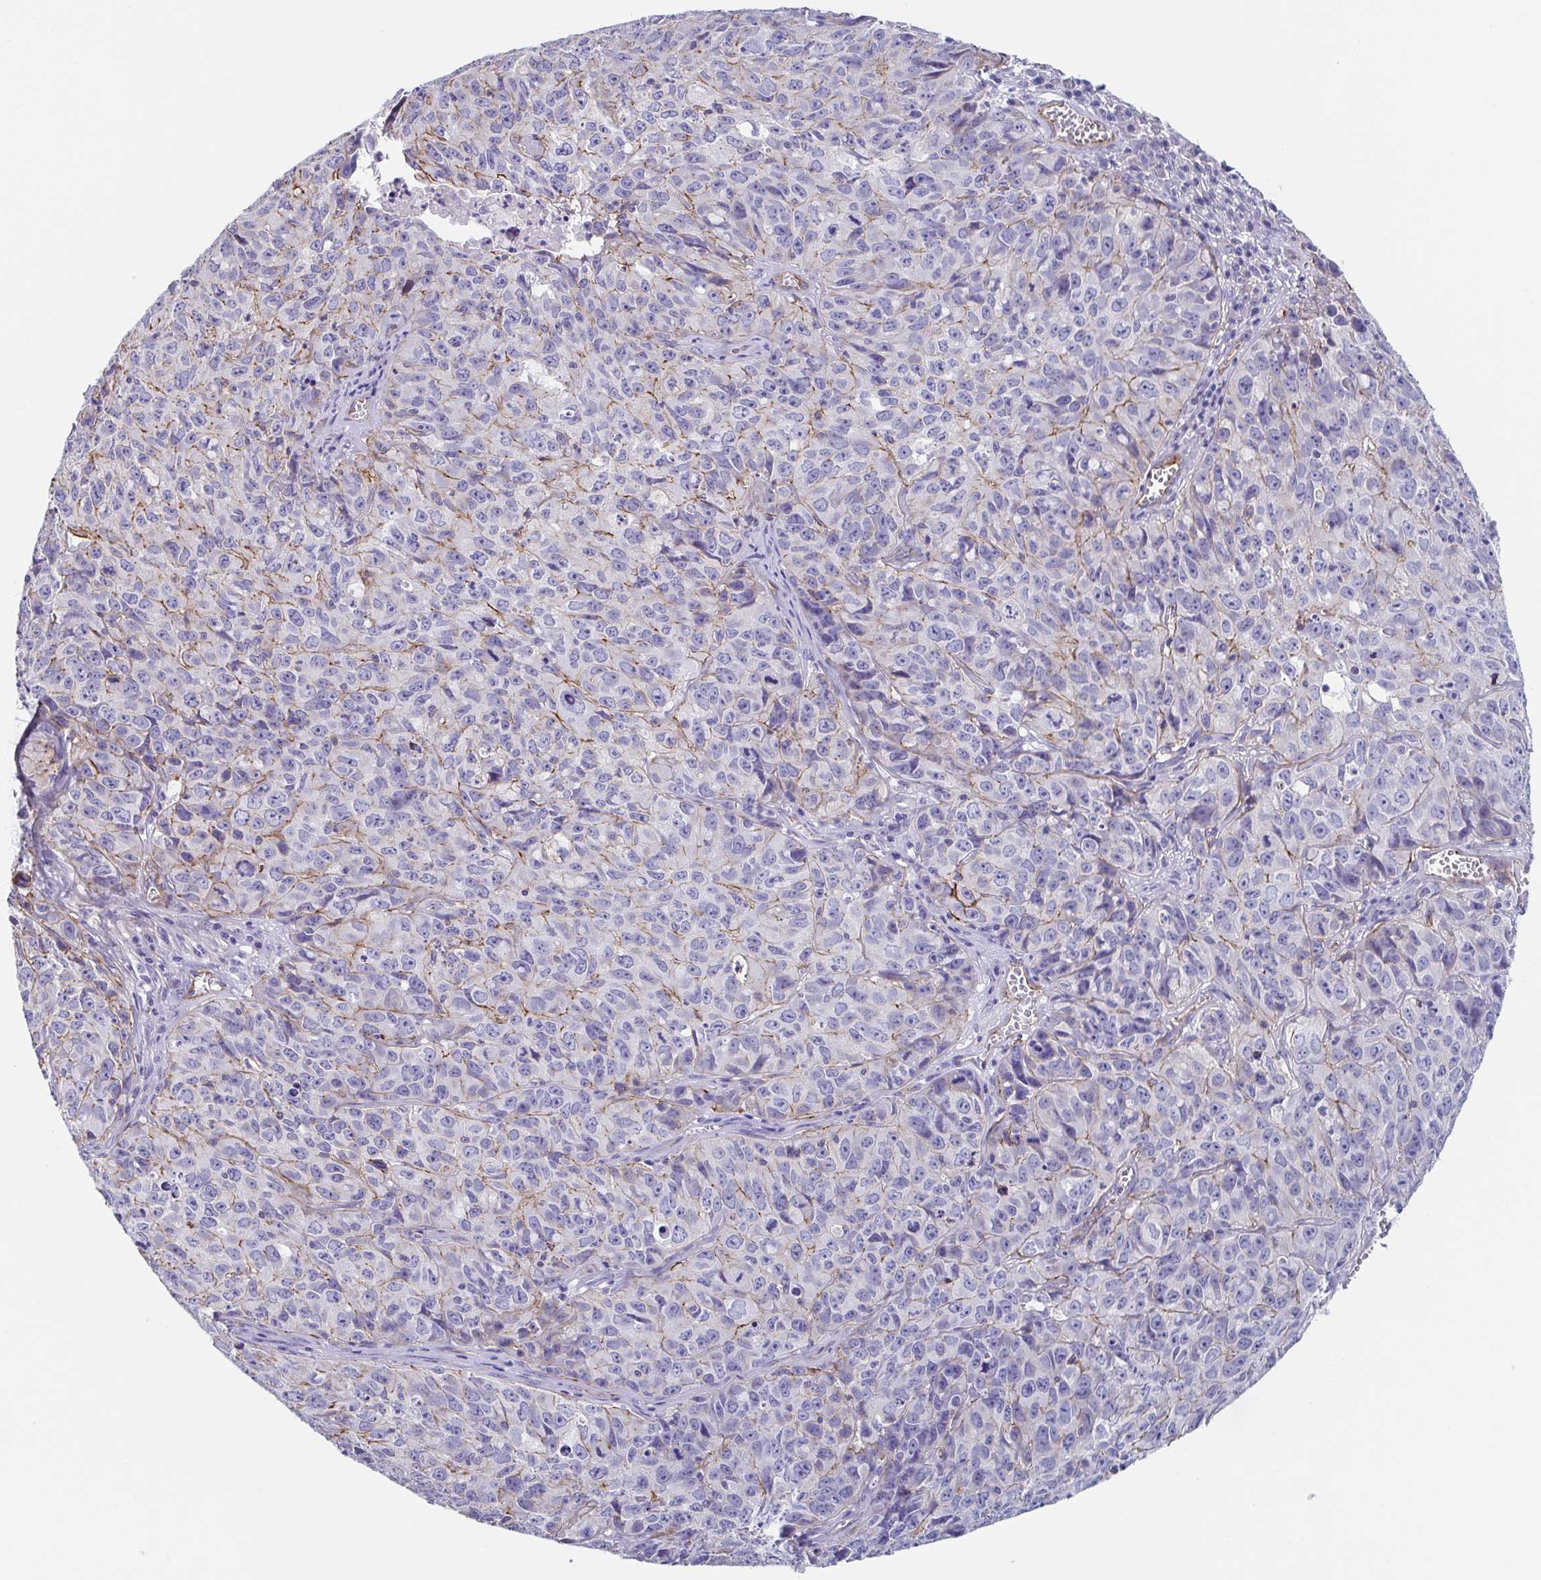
{"staining": {"intensity": "weak", "quantity": "<25%", "location": "cytoplasmic/membranous"}, "tissue": "cervical cancer", "cell_type": "Tumor cells", "image_type": "cancer", "snomed": [{"axis": "morphology", "description": "Squamous cell carcinoma, NOS"}, {"axis": "topography", "description": "Cervix"}], "caption": "Immunohistochemical staining of human squamous cell carcinoma (cervical) exhibits no significant staining in tumor cells. (DAB immunohistochemistry (IHC), high magnification).", "gene": "TRAM2", "patient": {"sex": "female", "age": 28}}